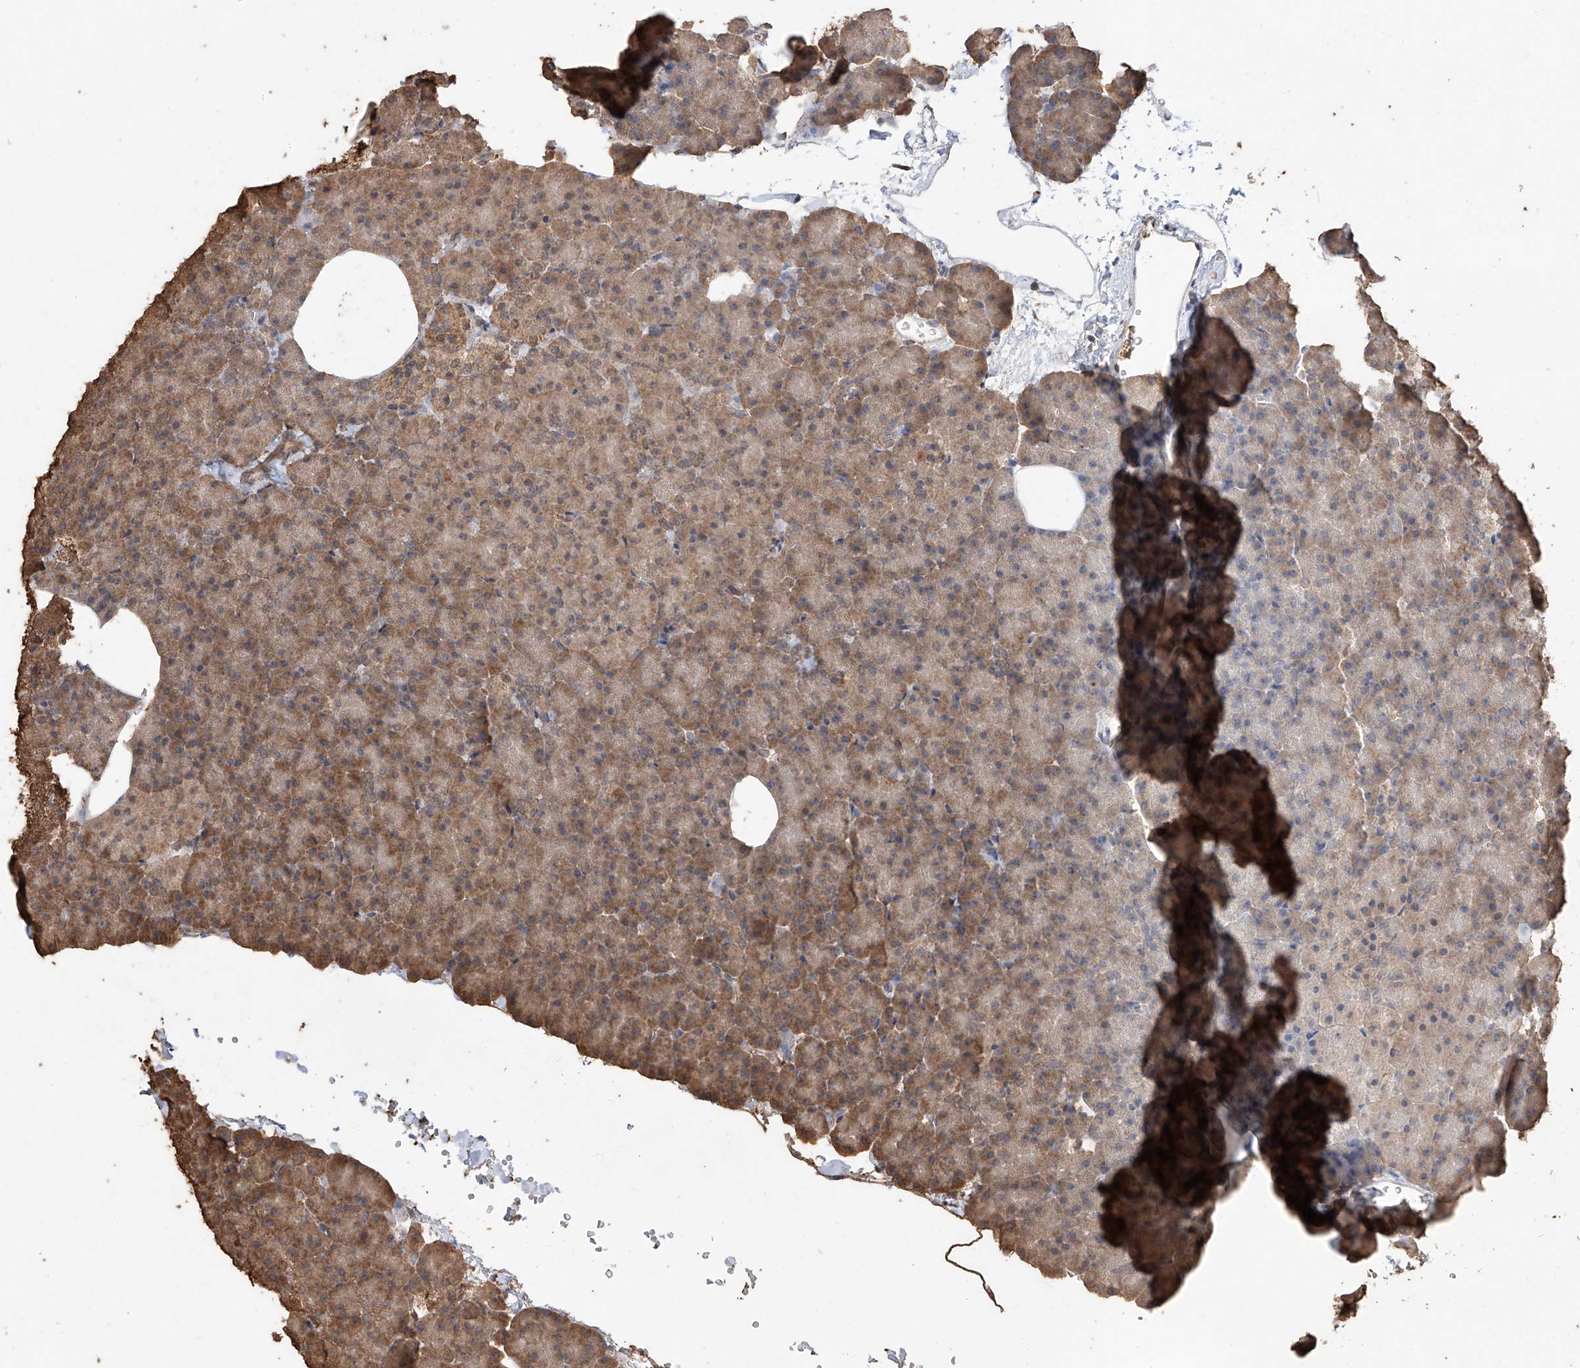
{"staining": {"intensity": "moderate", "quantity": ">75%", "location": "cytoplasmic/membranous"}, "tissue": "pancreas", "cell_type": "Exocrine glandular cells", "image_type": "normal", "snomed": [{"axis": "morphology", "description": "Normal tissue, NOS"}, {"axis": "morphology", "description": "Carcinoid, malignant, NOS"}, {"axis": "topography", "description": "Pancreas"}], "caption": "A micrograph of pancreas stained for a protein exhibits moderate cytoplasmic/membranous brown staining in exocrine glandular cells.", "gene": "ELOVL1", "patient": {"sex": "female", "age": 35}}